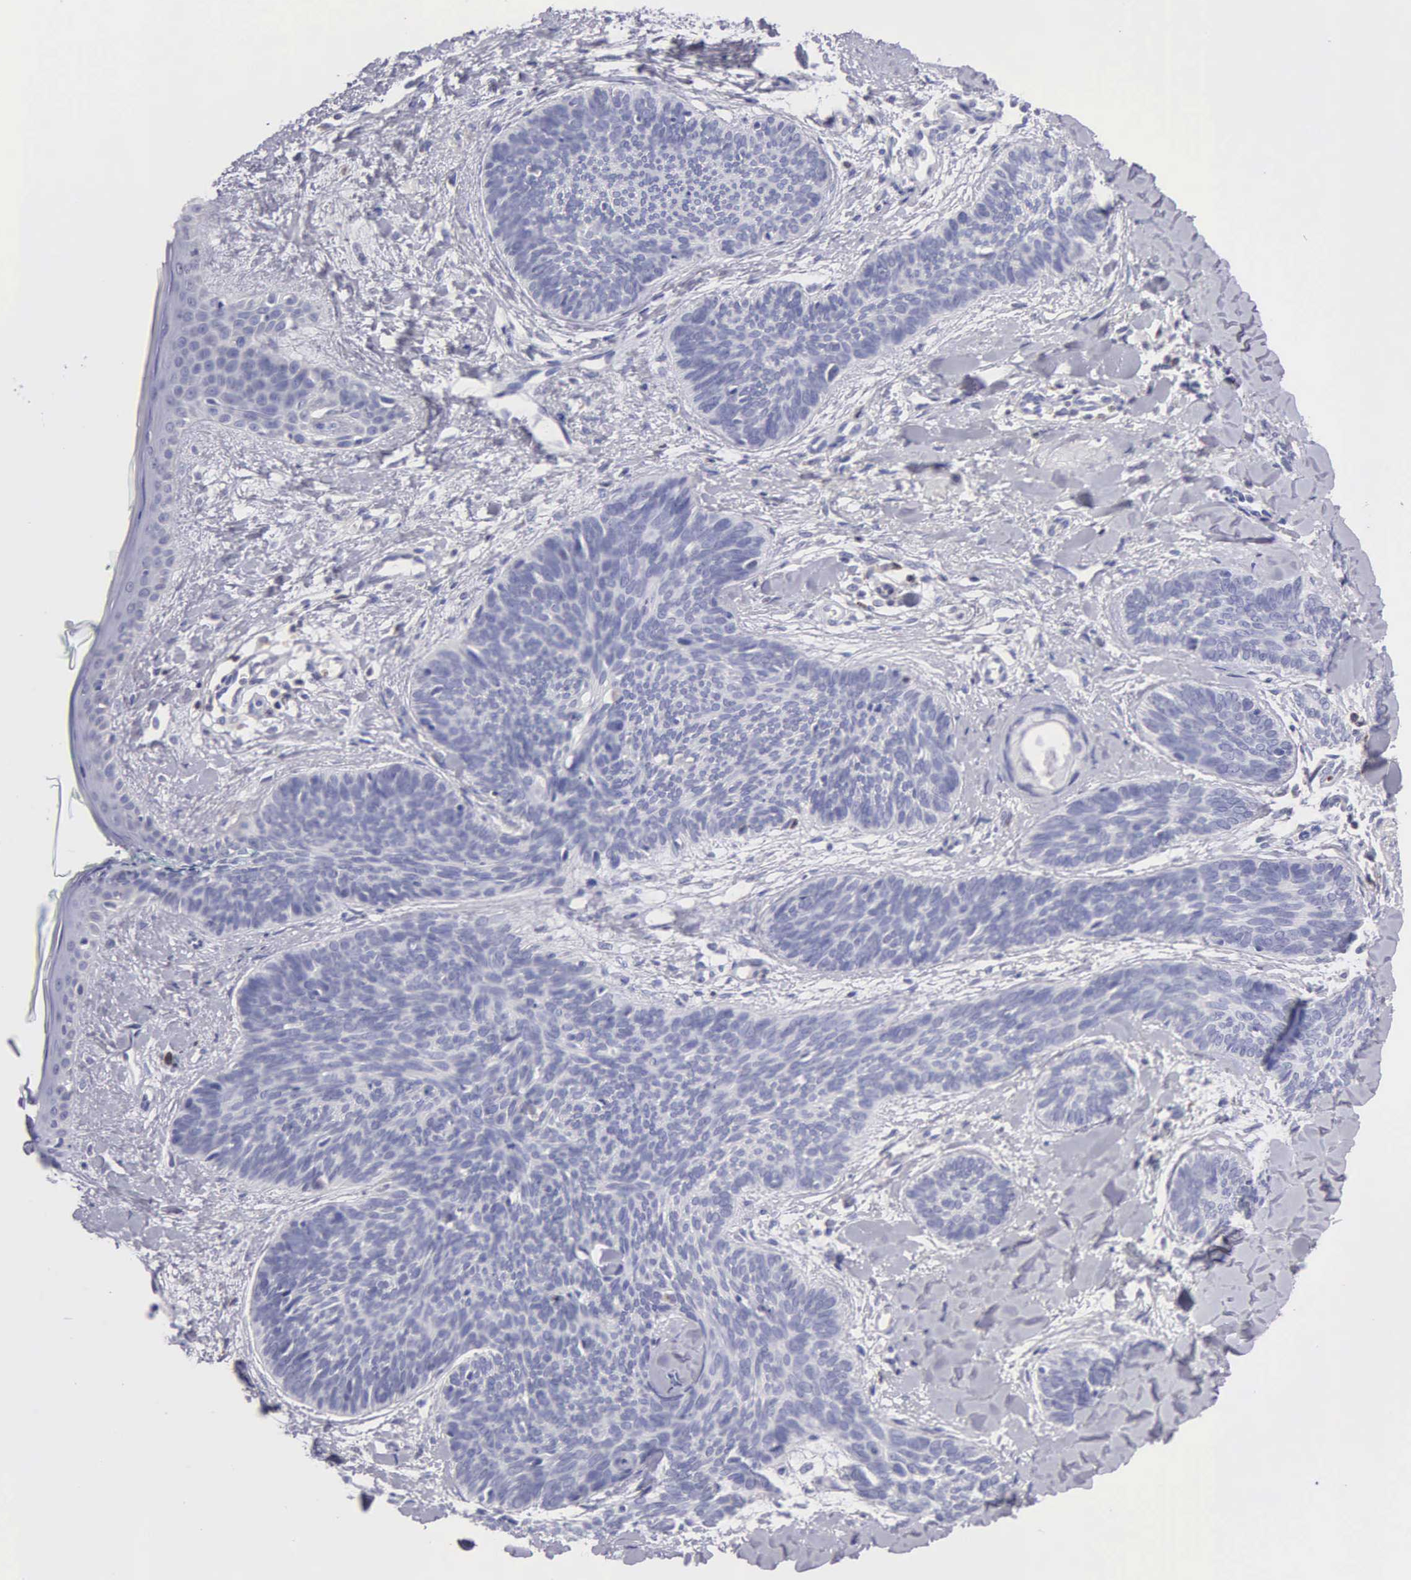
{"staining": {"intensity": "negative", "quantity": "none", "location": "none"}, "tissue": "skin cancer", "cell_type": "Tumor cells", "image_type": "cancer", "snomed": [{"axis": "morphology", "description": "Basal cell carcinoma"}, {"axis": "topography", "description": "Skin"}], "caption": "Immunohistochemistry image of skin basal cell carcinoma stained for a protein (brown), which shows no staining in tumor cells. (Immunohistochemistry, brightfield microscopy, high magnification).", "gene": "SRGN", "patient": {"sex": "female", "age": 81}}